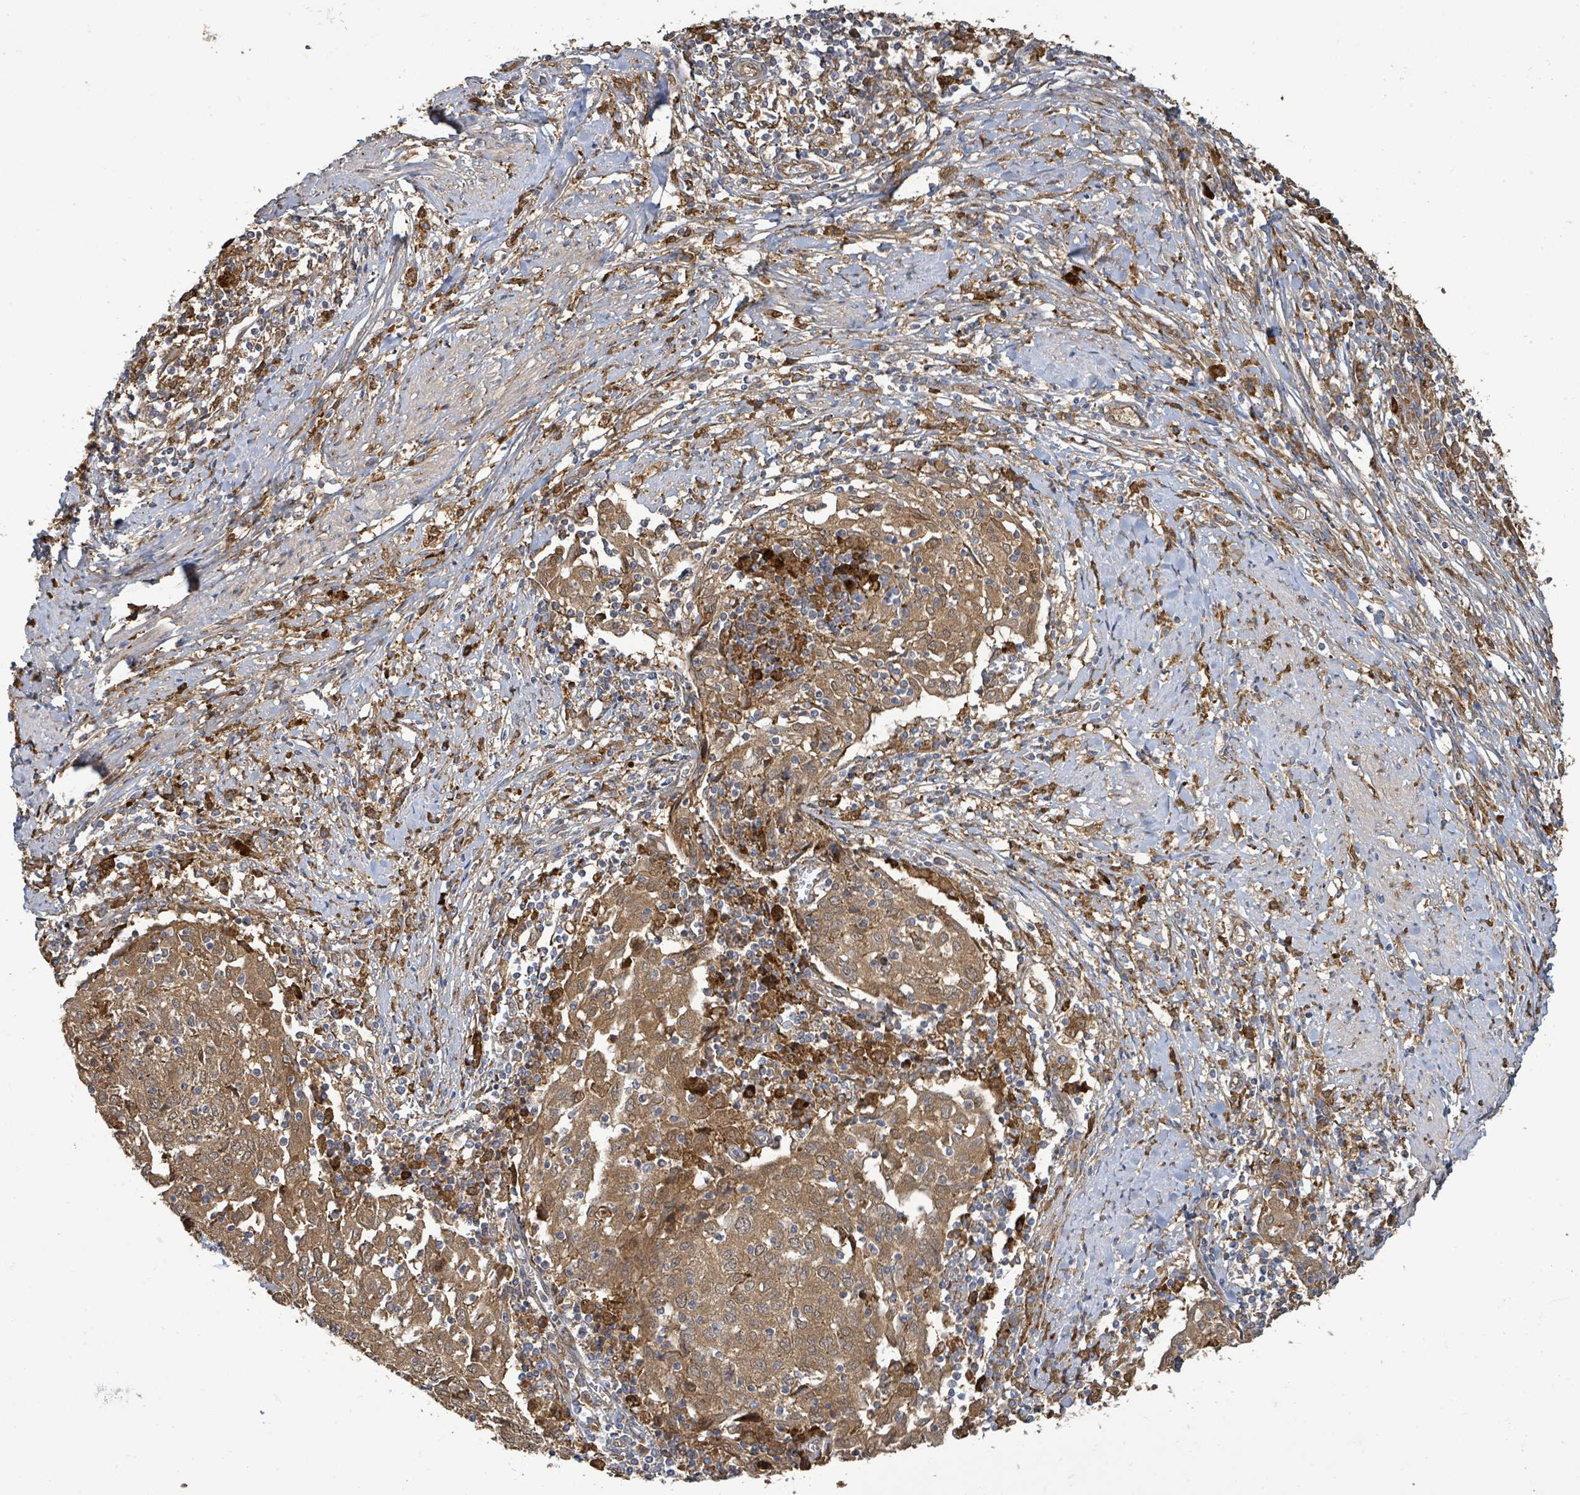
{"staining": {"intensity": "moderate", "quantity": ">75%", "location": "cytoplasmic/membranous"}, "tissue": "cervical cancer", "cell_type": "Tumor cells", "image_type": "cancer", "snomed": [{"axis": "morphology", "description": "Squamous cell carcinoma, NOS"}, {"axis": "topography", "description": "Cervix"}], "caption": "Squamous cell carcinoma (cervical) stained for a protein exhibits moderate cytoplasmic/membranous positivity in tumor cells.", "gene": "ARPIN", "patient": {"sex": "female", "age": 52}}